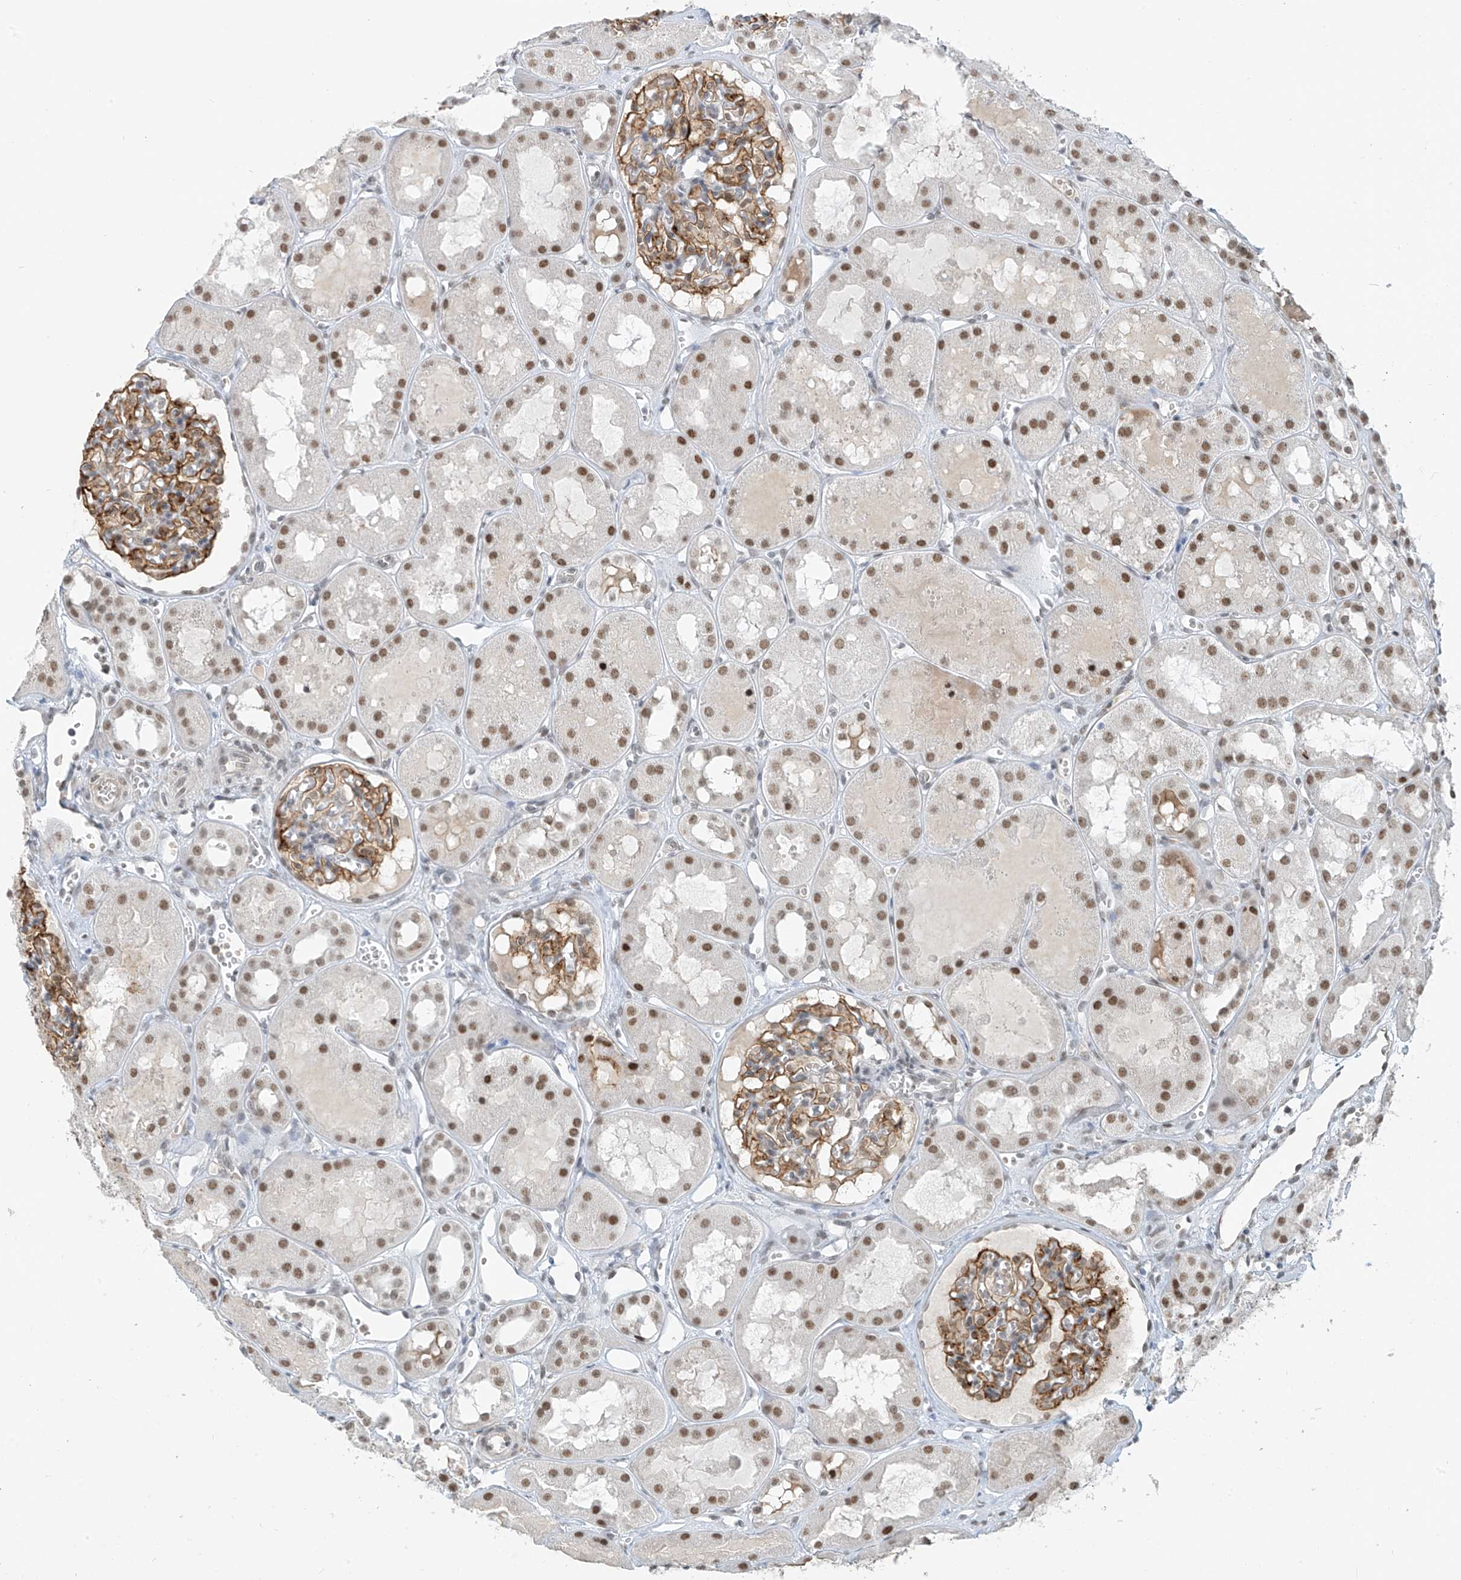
{"staining": {"intensity": "moderate", "quantity": ">75%", "location": "cytoplasmic/membranous,nuclear"}, "tissue": "kidney", "cell_type": "Cells in glomeruli", "image_type": "normal", "snomed": [{"axis": "morphology", "description": "Normal tissue, NOS"}, {"axis": "topography", "description": "Kidney"}], "caption": "A high-resolution photomicrograph shows IHC staining of unremarkable kidney, which exhibits moderate cytoplasmic/membranous,nuclear expression in approximately >75% of cells in glomeruli. Nuclei are stained in blue.", "gene": "MCM9", "patient": {"sex": "male", "age": 16}}